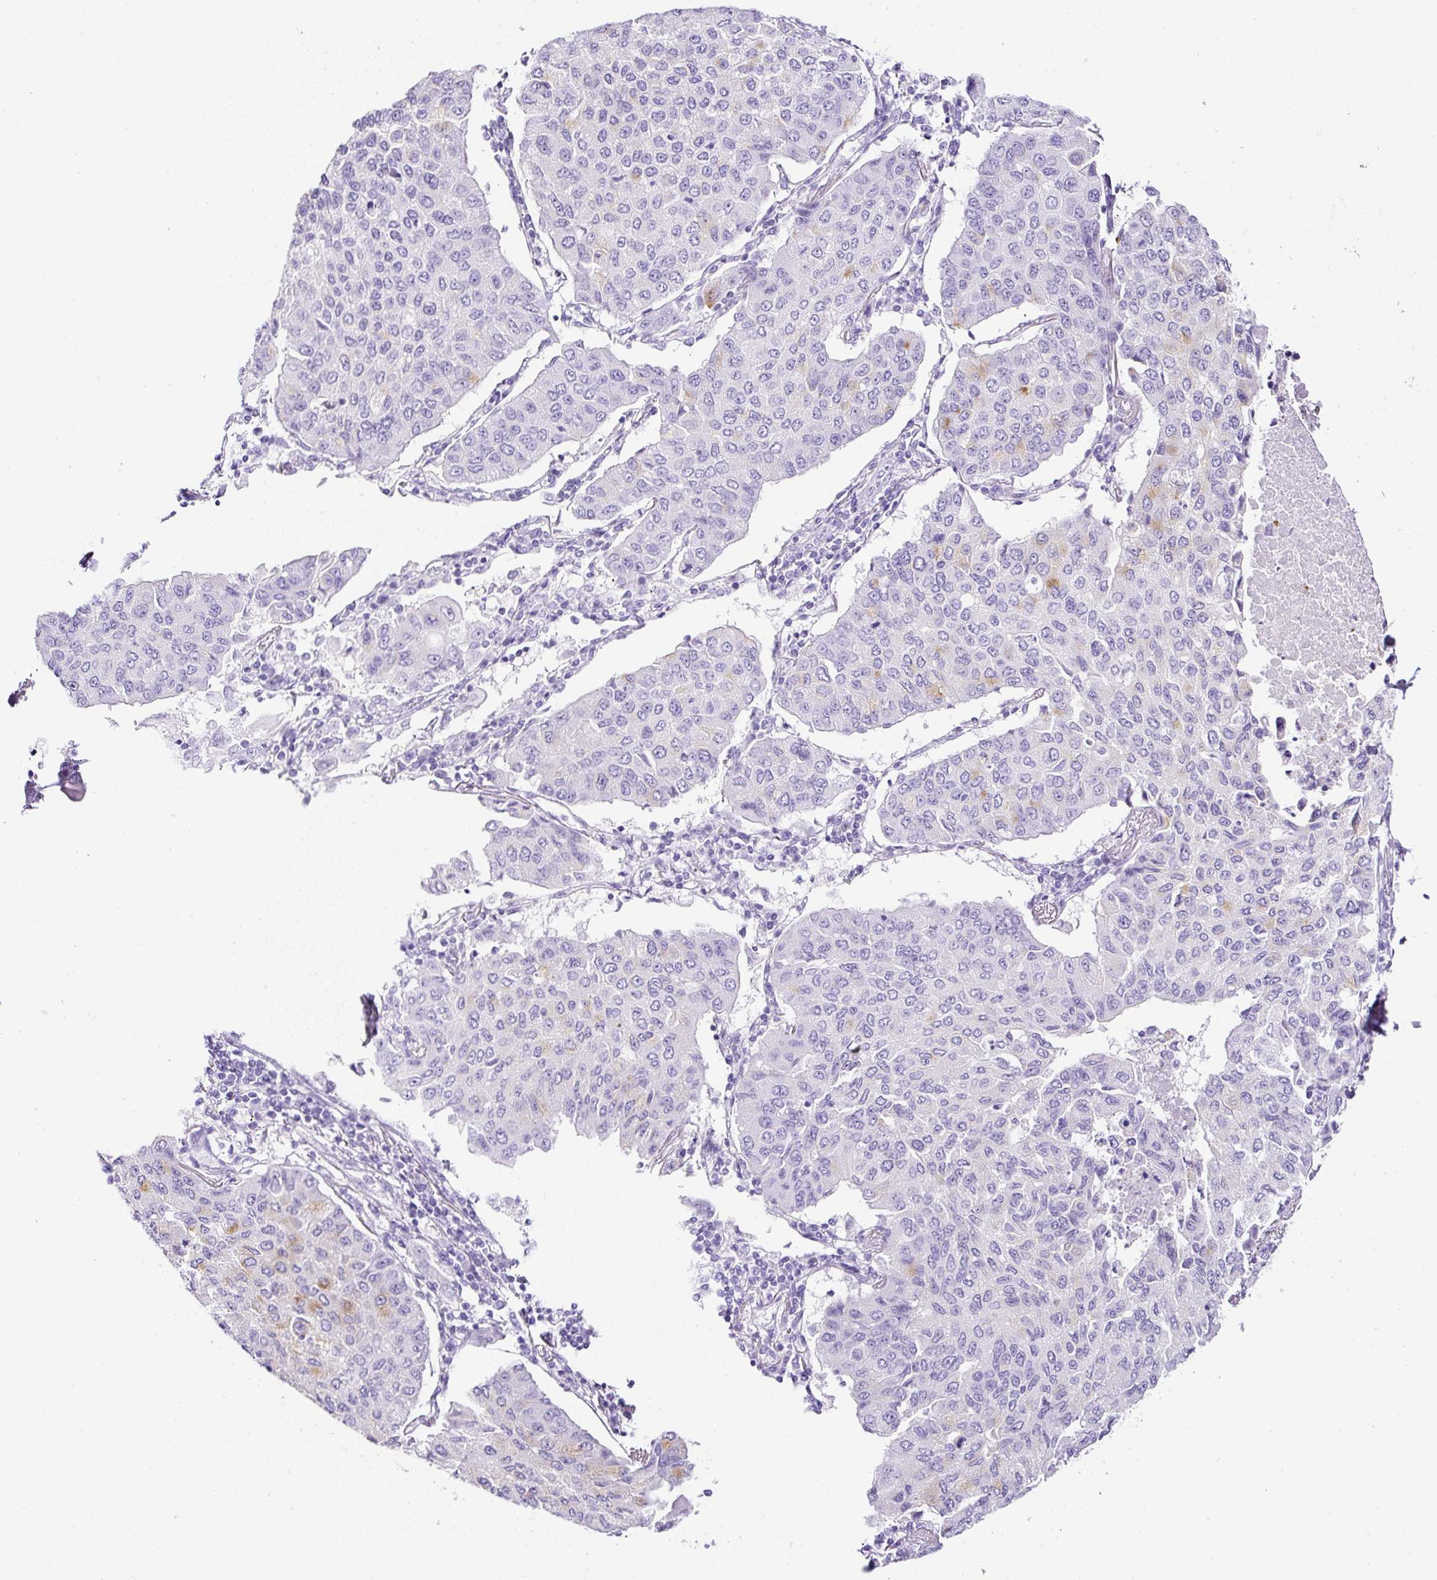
{"staining": {"intensity": "negative", "quantity": "none", "location": "none"}, "tissue": "lung cancer", "cell_type": "Tumor cells", "image_type": "cancer", "snomed": [{"axis": "morphology", "description": "Squamous cell carcinoma, NOS"}, {"axis": "topography", "description": "Lung"}], "caption": "The histopathology image reveals no significant positivity in tumor cells of squamous cell carcinoma (lung). The staining was performed using DAB (3,3'-diaminobenzidine) to visualize the protein expression in brown, while the nuclei were stained in blue with hematoxylin (Magnification: 20x).", "gene": "TMEM200B", "patient": {"sex": "male", "age": 74}}